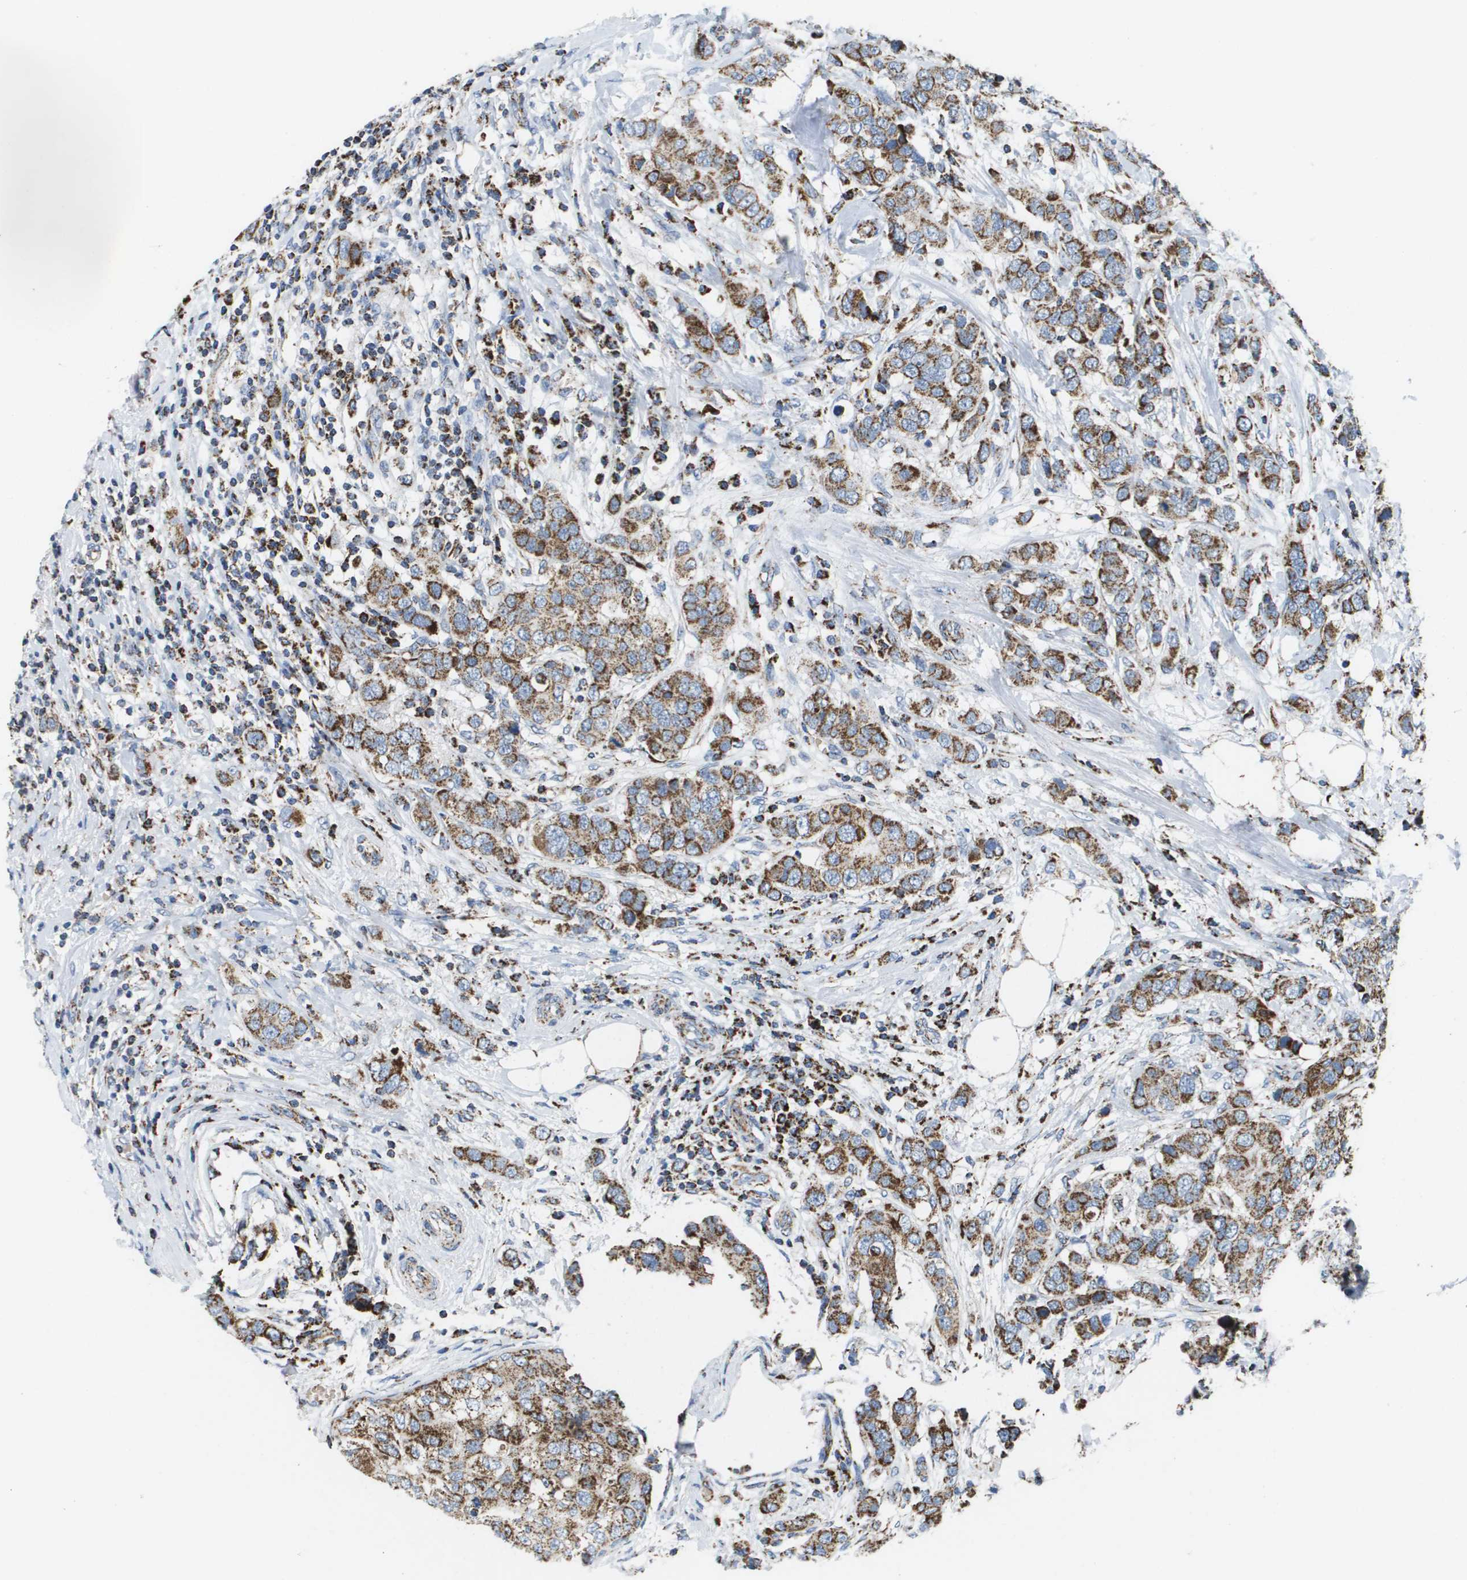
{"staining": {"intensity": "strong", "quantity": ">75%", "location": "cytoplasmic/membranous"}, "tissue": "breast cancer", "cell_type": "Tumor cells", "image_type": "cancer", "snomed": [{"axis": "morphology", "description": "Duct carcinoma"}, {"axis": "topography", "description": "Breast"}], "caption": "Immunohistochemical staining of breast cancer (invasive ductal carcinoma) exhibits strong cytoplasmic/membranous protein positivity in approximately >75% of tumor cells.", "gene": "ATP5F1B", "patient": {"sex": "female", "age": 50}}